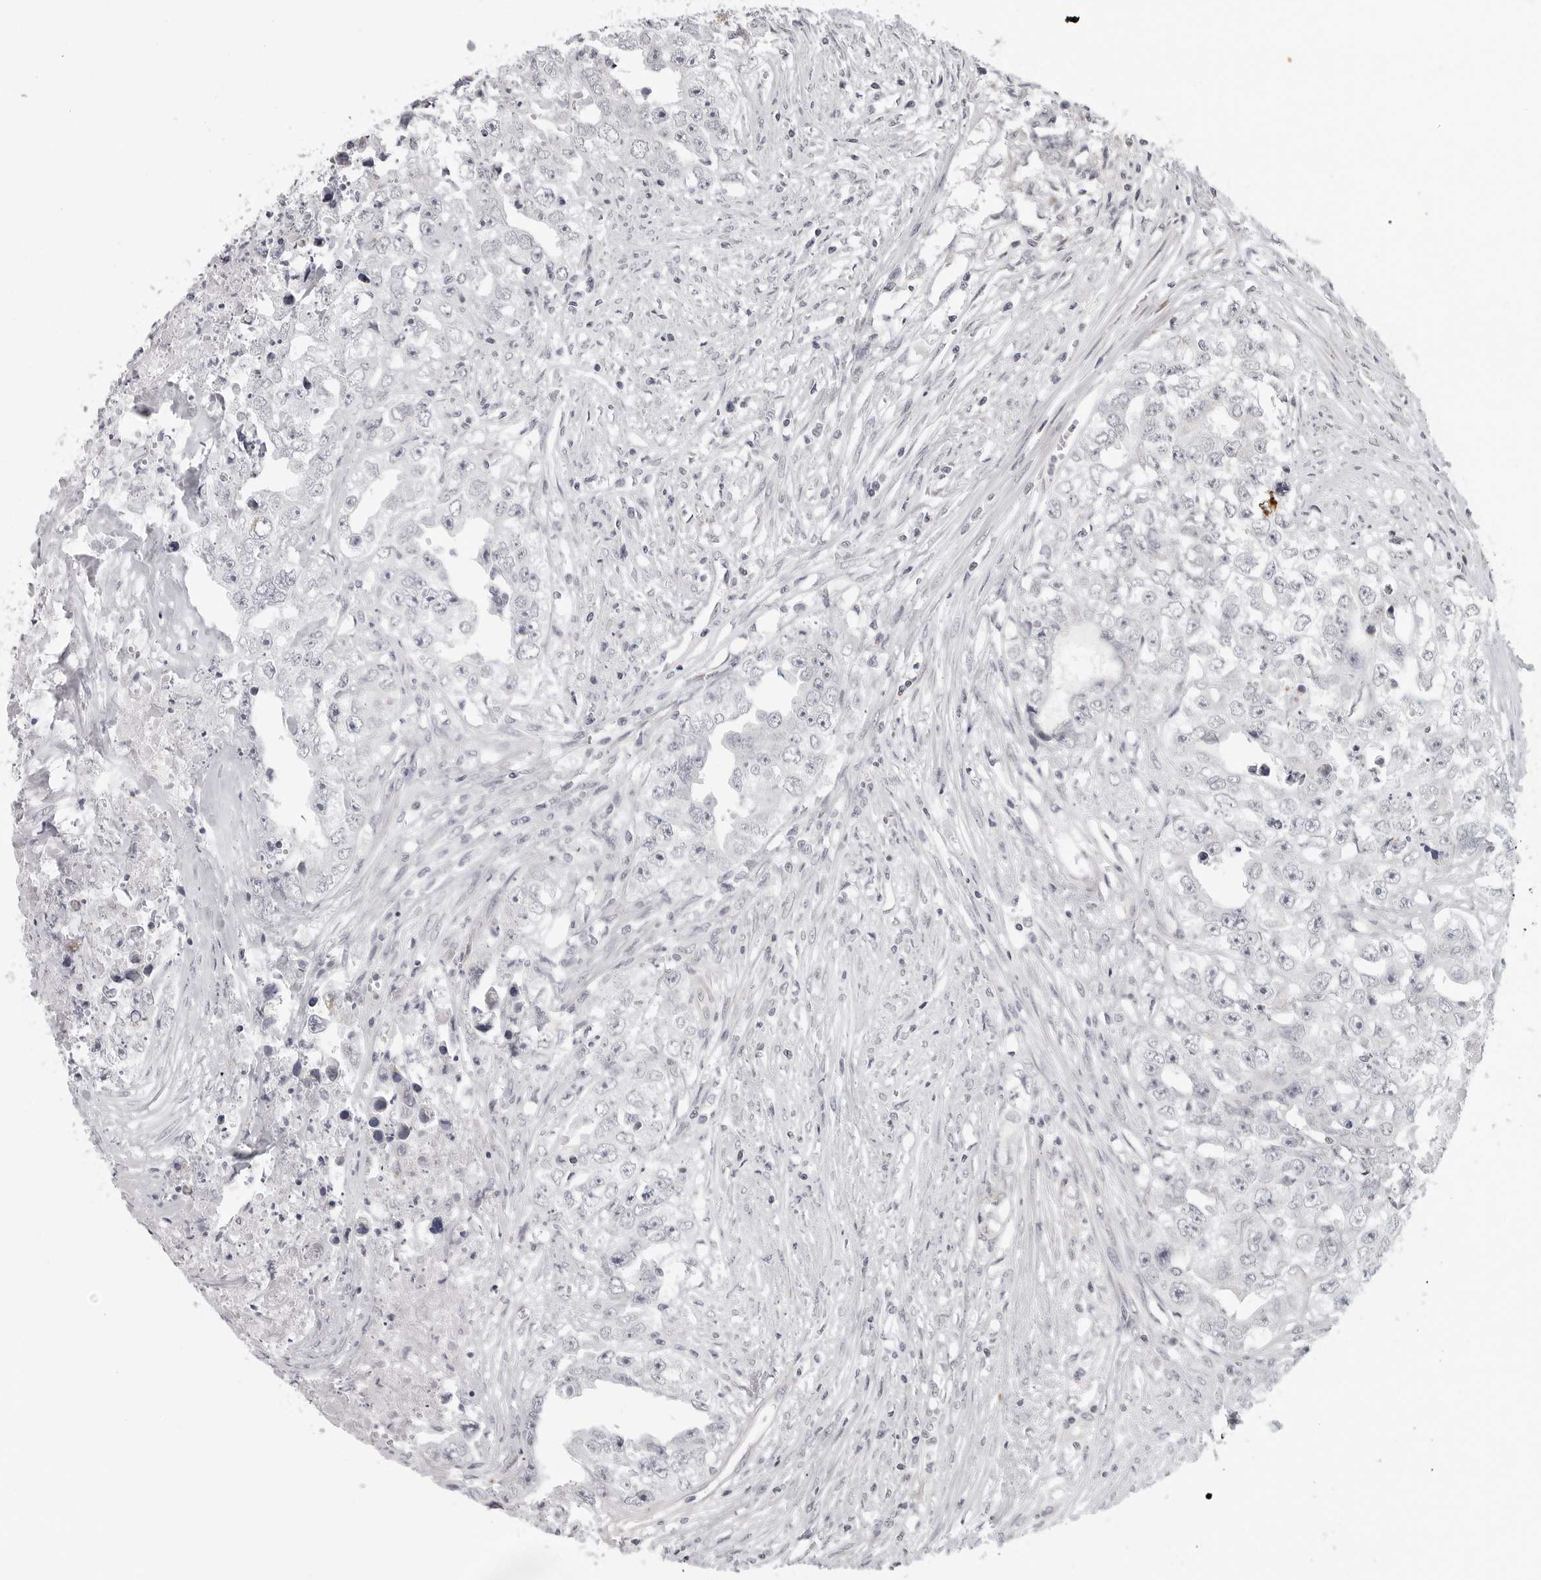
{"staining": {"intensity": "negative", "quantity": "none", "location": "none"}, "tissue": "testis cancer", "cell_type": "Tumor cells", "image_type": "cancer", "snomed": [{"axis": "morphology", "description": "Seminoma, NOS"}, {"axis": "morphology", "description": "Carcinoma, Embryonal, NOS"}, {"axis": "topography", "description": "Testis"}], "caption": "Photomicrograph shows no significant protein expression in tumor cells of seminoma (testis).", "gene": "MAP7D1", "patient": {"sex": "male", "age": 43}}